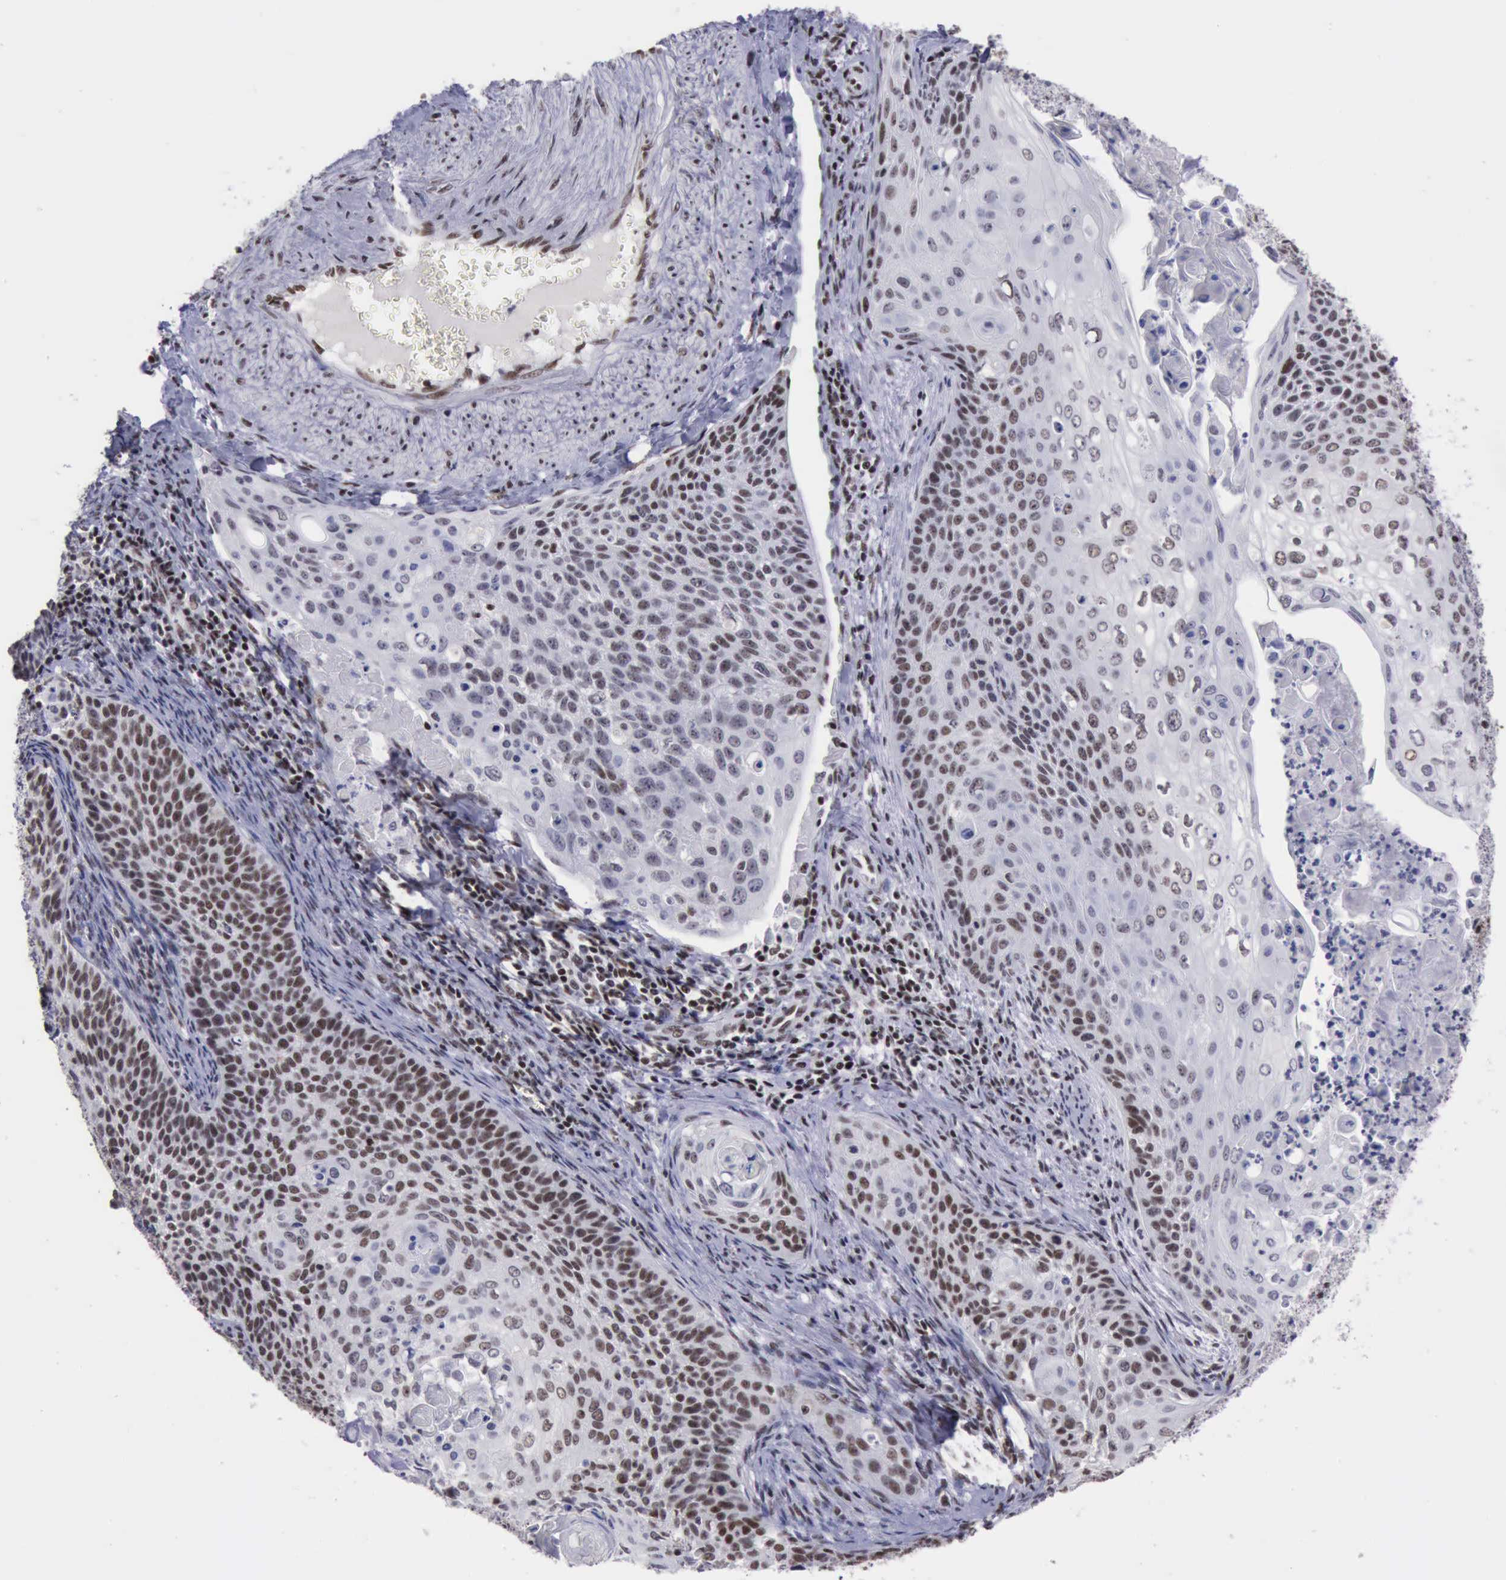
{"staining": {"intensity": "moderate", "quantity": "25%-75%", "location": "nuclear"}, "tissue": "cervical cancer", "cell_type": "Tumor cells", "image_type": "cancer", "snomed": [{"axis": "morphology", "description": "Squamous cell carcinoma, NOS"}, {"axis": "topography", "description": "Cervix"}], "caption": "DAB immunohistochemical staining of cervical squamous cell carcinoma displays moderate nuclear protein staining in approximately 25%-75% of tumor cells.", "gene": "YY1", "patient": {"sex": "female", "age": 33}}